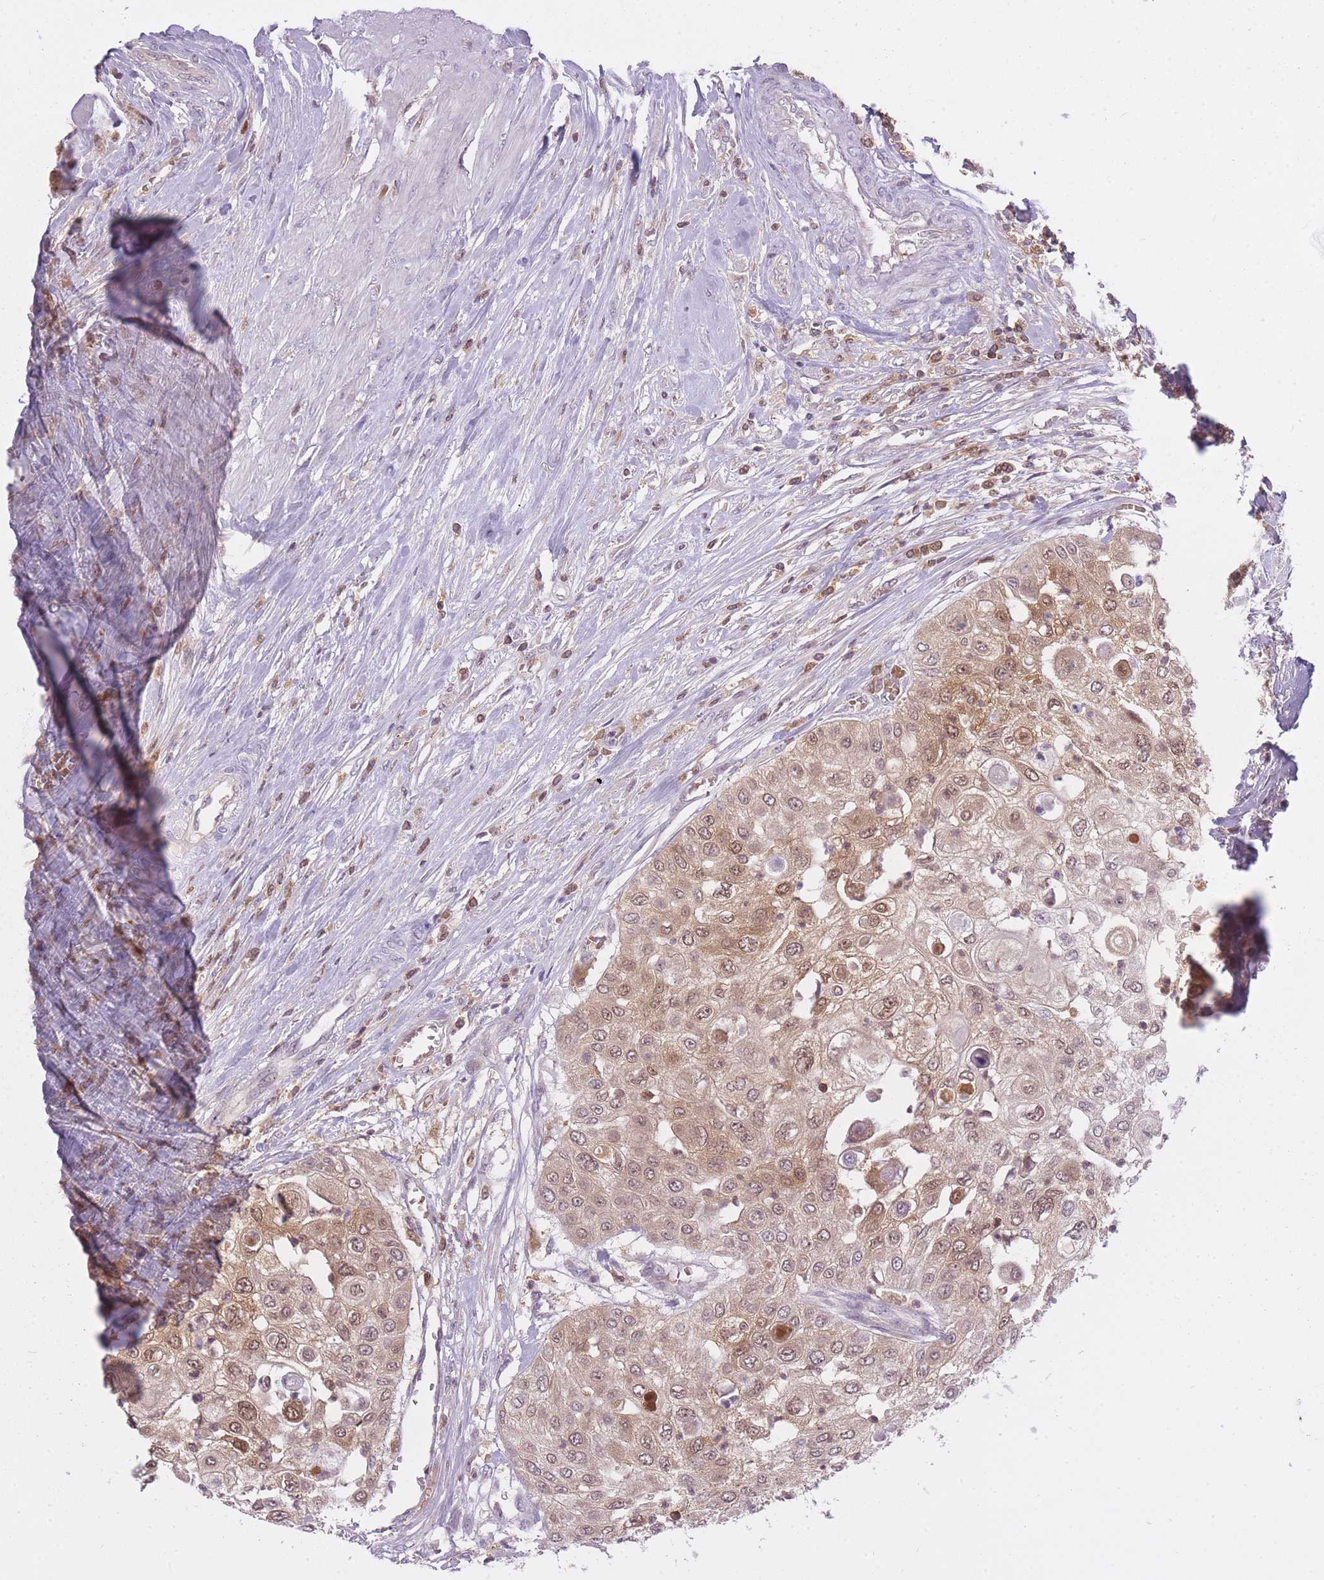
{"staining": {"intensity": "moderate", "quantity": ">75%", "location": "cytoplasmic/membranous,nuclear"}, "tissue": "urothelial cancer", "cell_type": "Tumor cells", "image_type": "cancer", "snomed": [{"axis": "morphology", "description": "Urothelial carcinoma, High grade"}, {"axis": "topography", "description": "Urinary bladder"}], "caption": "A high-resolution histopathology image shows immunohistochemistry (IHC) staining of urothelial cancer, which shows moderate cytoplasmic/membranous and nuclear staining in about >75% of tumor cells. (Brightfield microscopy of DAB IHC at high magnification).", "gene": "CXorf38", "patient": {"sex": "female", "age": 79}}